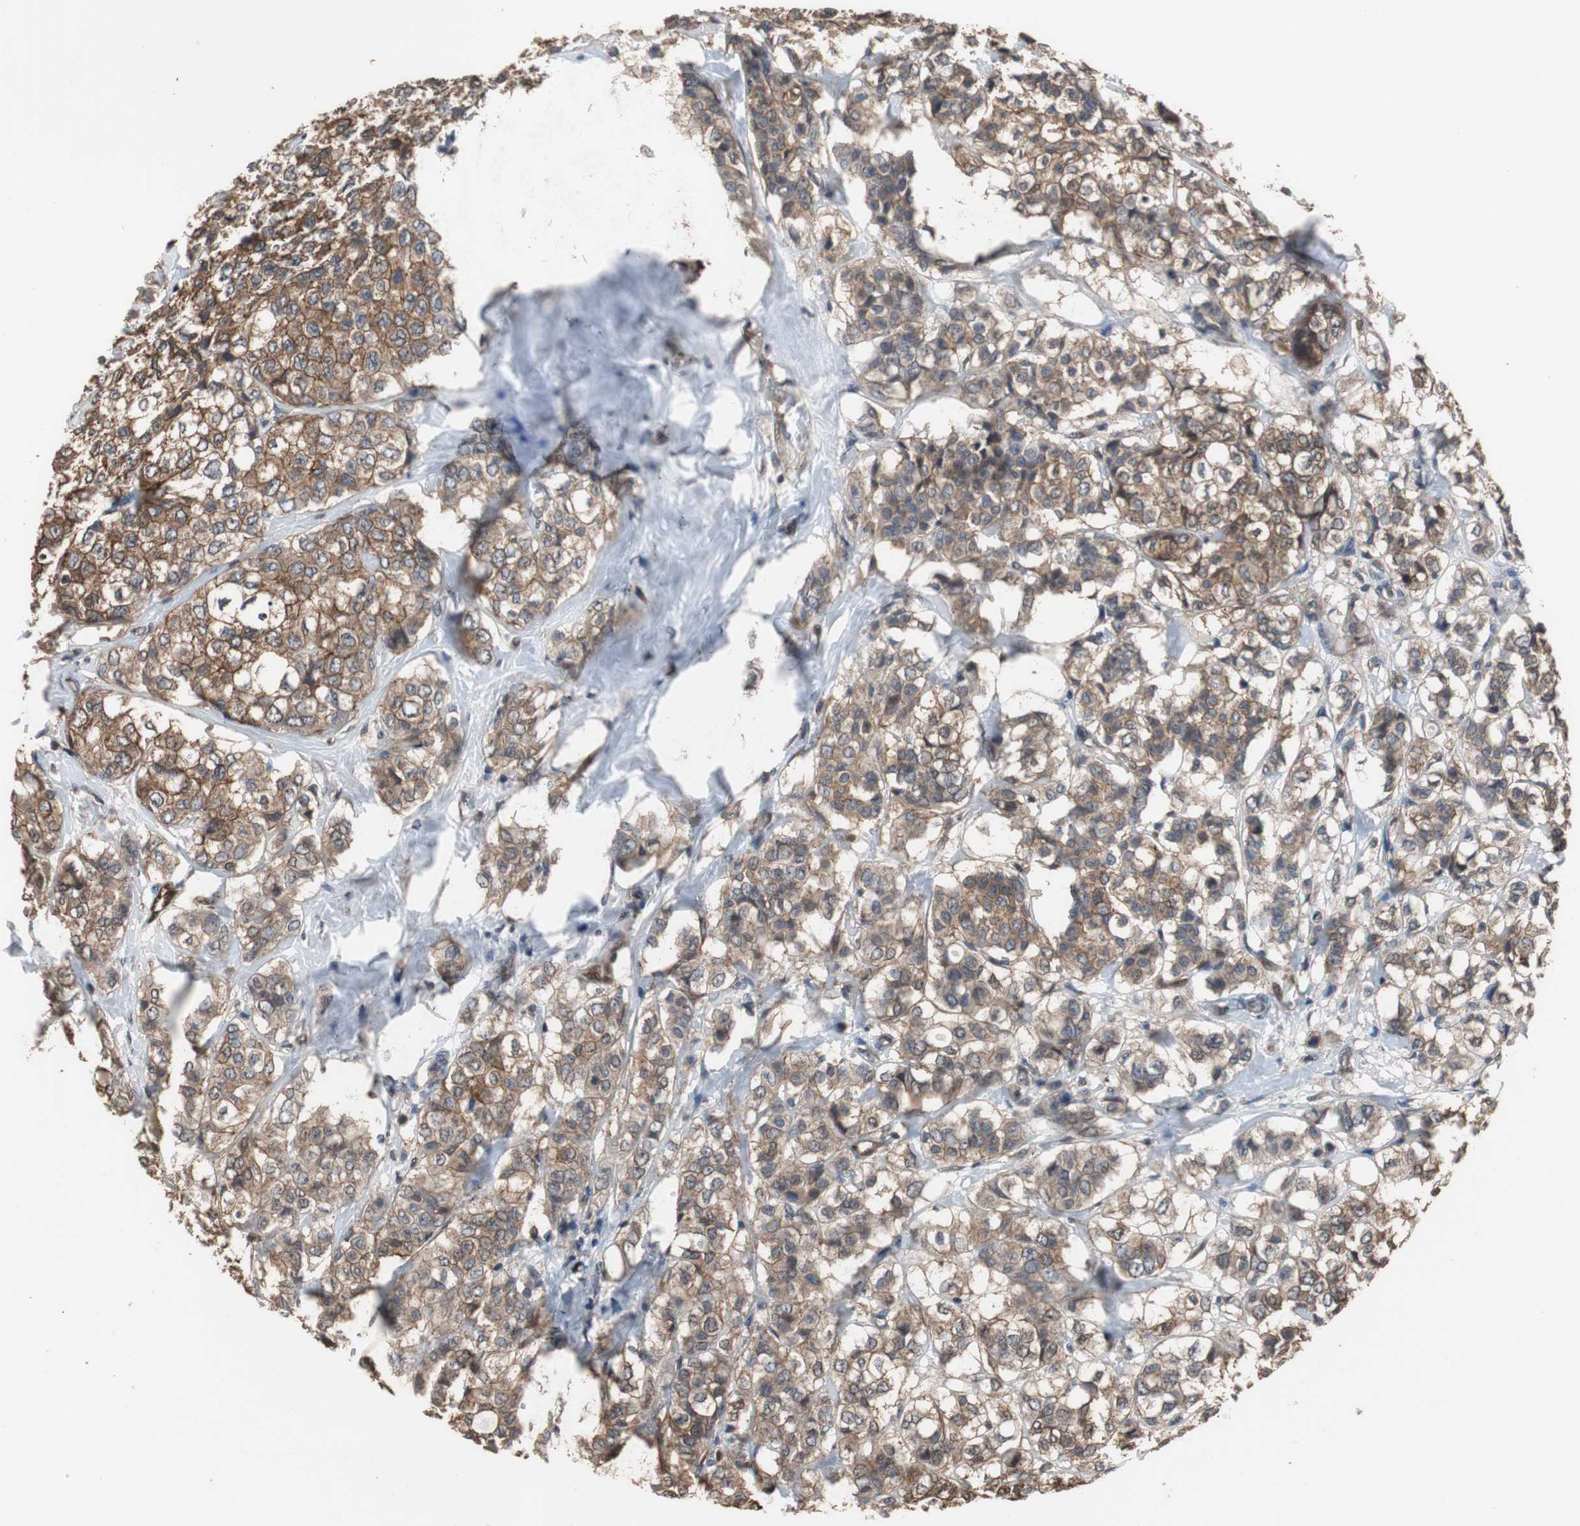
{"staining": {"intensity": "moderate", "quantity": ">75%", "location": "cytoplasmic/membranous"}, "tissue": "breast cancer", "cell_type": "Tumor cells", "image_type": "cancer", "snomed": [{"axis": "morphology", "description": "Lobular carcinoma"}, {"axis": "topography", "description": "Breast"}], "caption": "Moderate cytoplasmic/membranous protein expression is present in approximately >75% of tumor cells in lobular carcinoma (breast).", "gene": "NDRG1", "patient": {"sex": "female", "age": 60}}